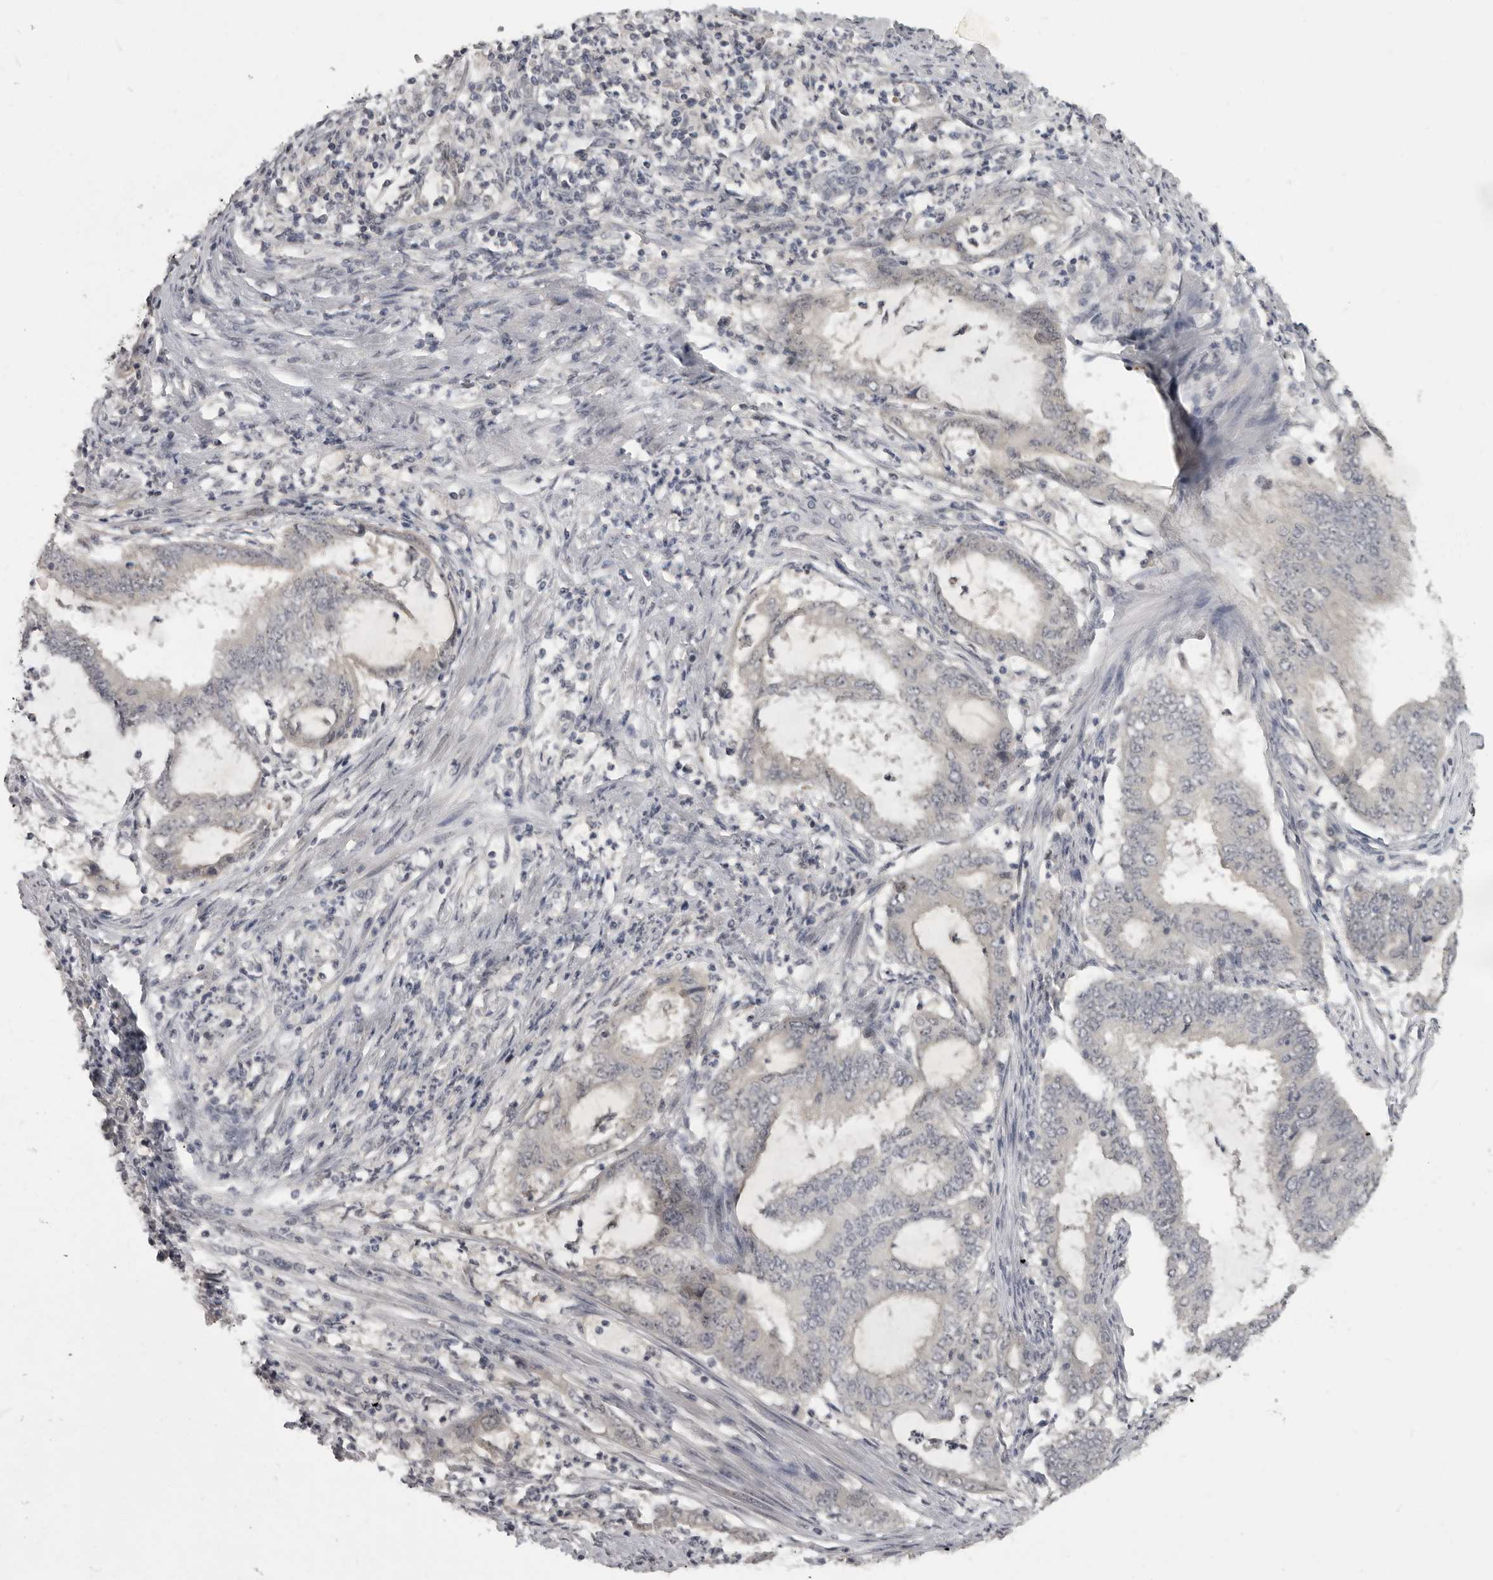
{"staining": {"intensity": "negative", "quantity": "none", "location": "none"}, "tissue": "endometrial cancer", "cell_type": "Tumor cells", "image_type": "cancer", "snomed": [{"axis": "morphology", "description": "Adenocarcinoma, NOS"}, {"axis": "topography", "description": "Endometrium"}], "caption": "Immunohistochemical staining of human endometrial cancer (adenocarcinoma) exhibits no significant positivity in tumor cells.", "gene": "MRTO4", "patient": {"sex": "female", "age": 51}}